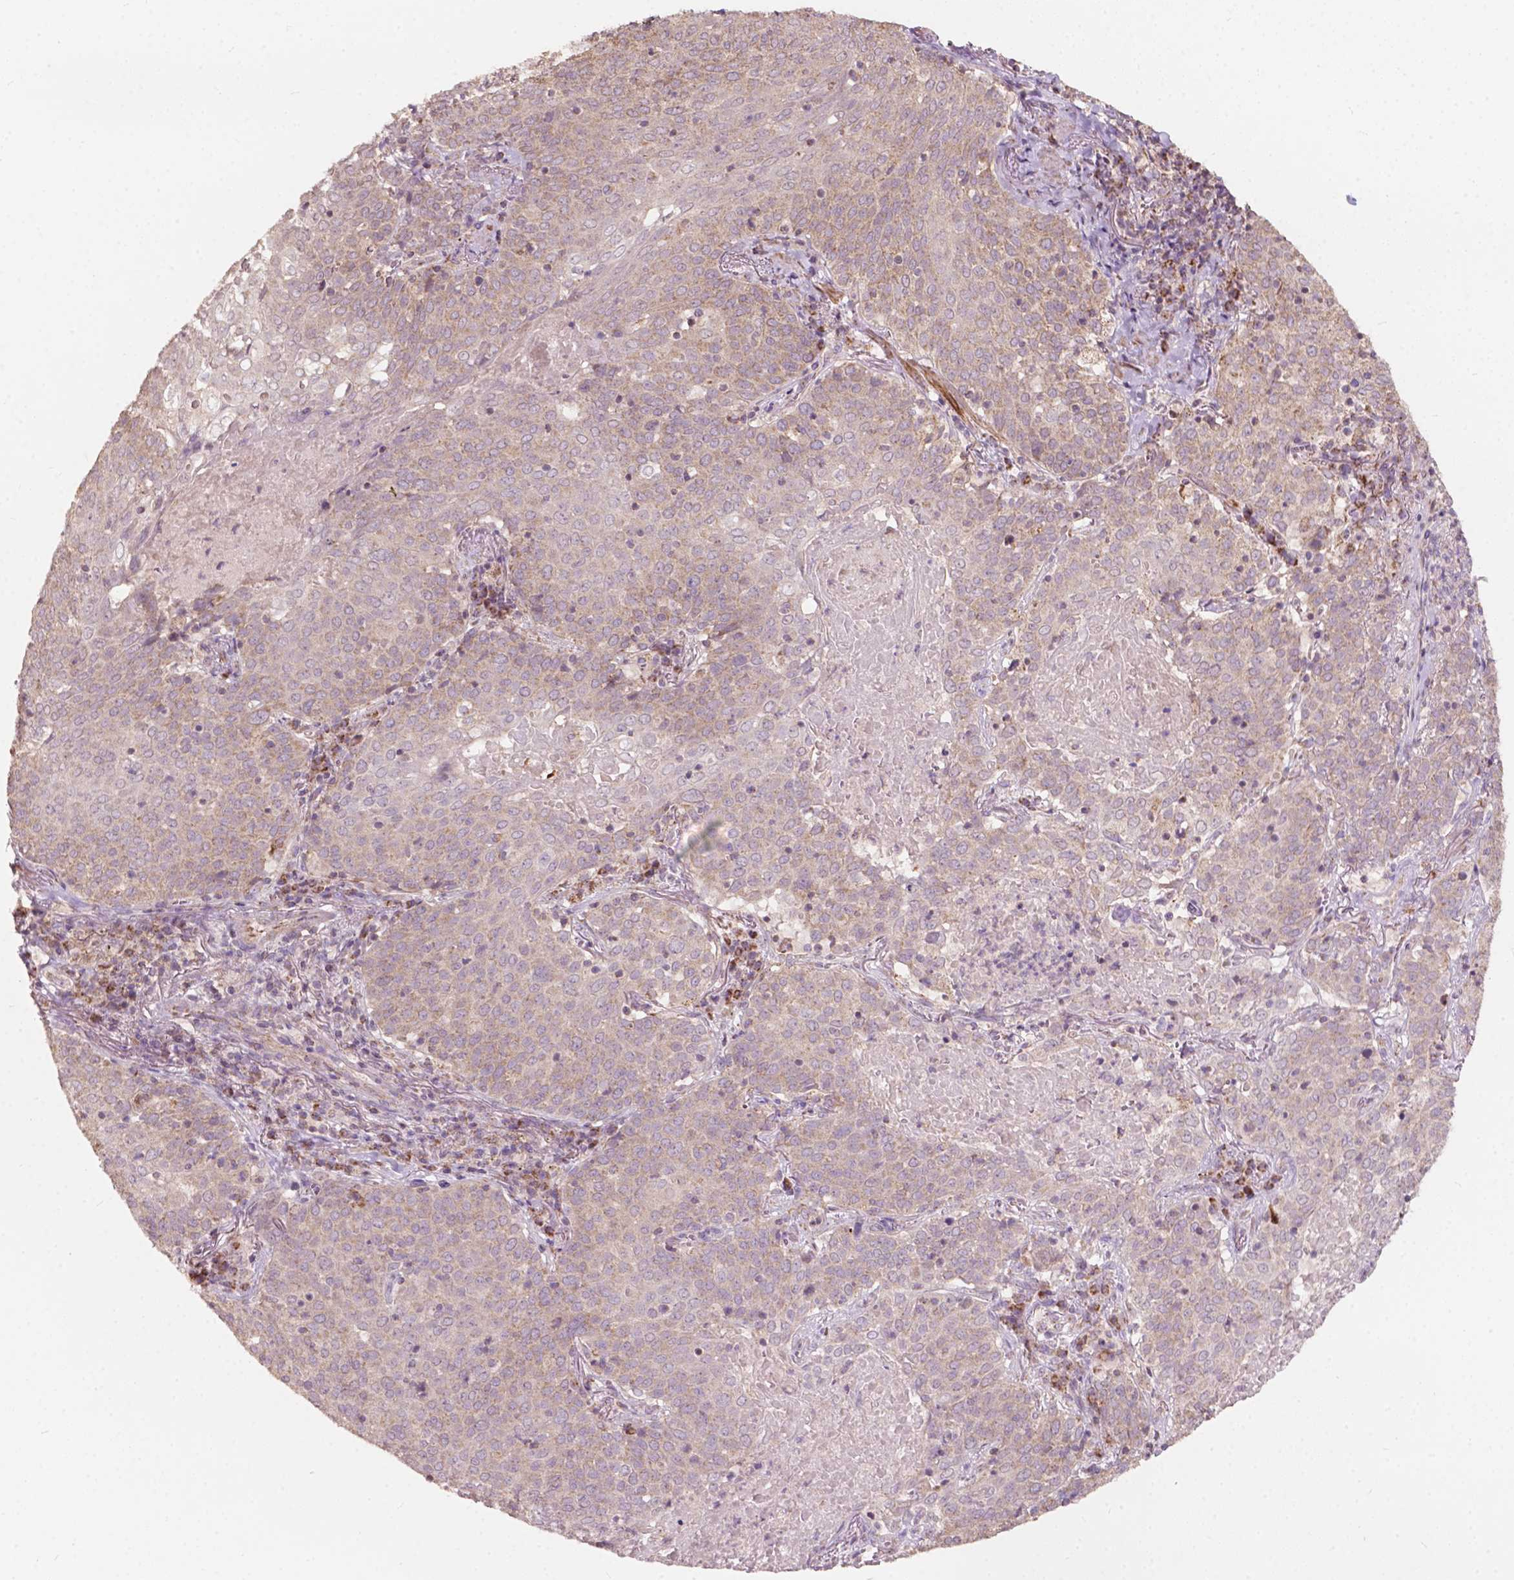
{"staining": {"intensity": "weak", "quantity": ">75%", "location": "cytoplasmic/membranous"}, "tissue": "lung cancer", "cell_type": "Tumor cells", "image_type": "cancer", "snomed": [{"axis": "morphology", "description": "Squamous cell carcinoma, NOS"}, {"axis": "topography", "description": "Lung"}], "caption": "This is a micrograph of immunohistochemistry staining of lung cancer, which shows weak staining in the cytoplasmic/membranous of tumor cells.", "gene": "NDUFA10", "patient": {"sex": "male", "age": 82}}